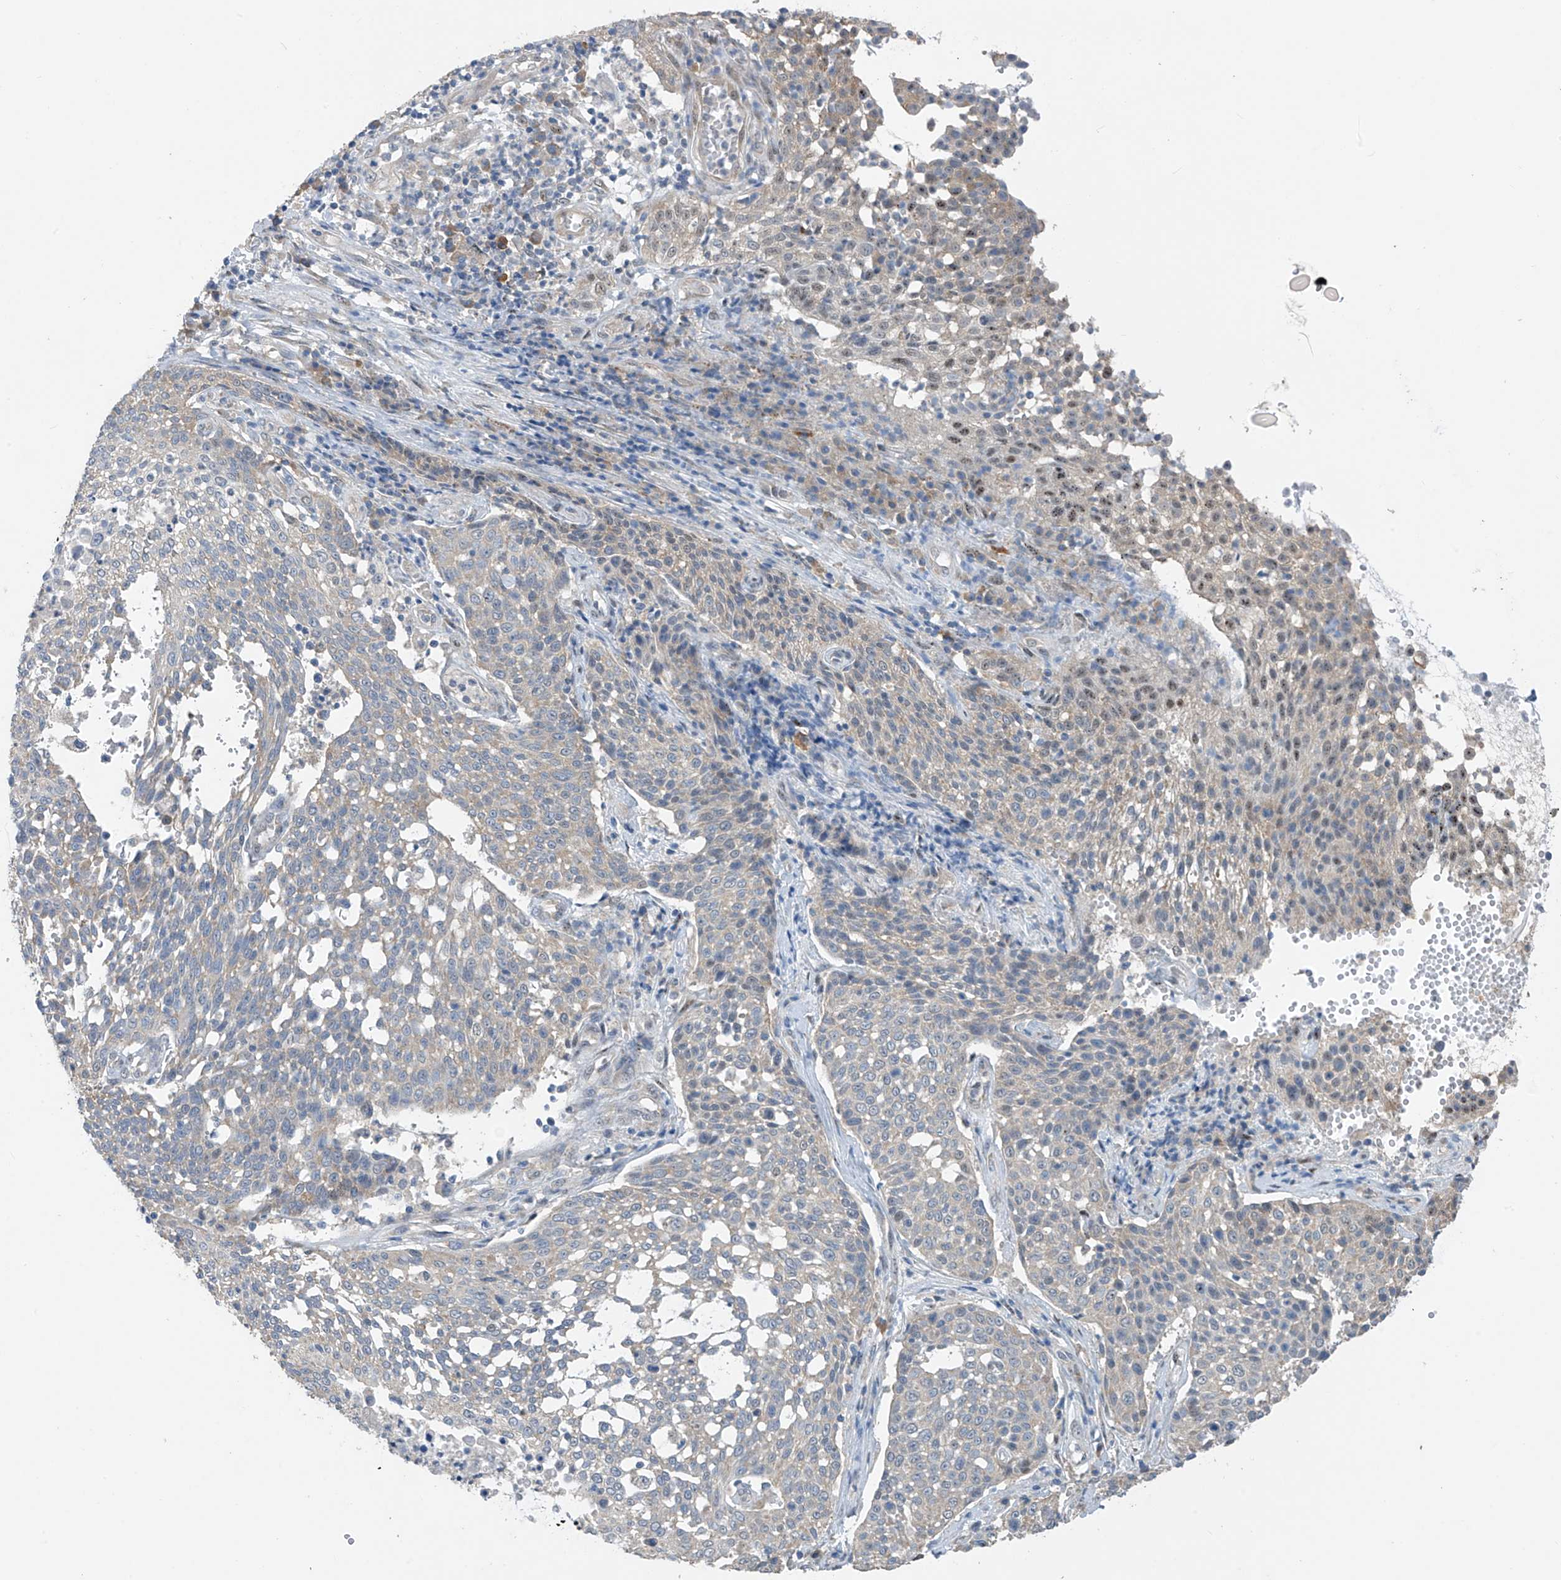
{"staining": {"intensity": "weak", "quantity": "<25%", "location": "nuclear"}, "tissue": "cervical cancer", "cell_type": "Tumor cells", "image_type": "cancer", "snomed": [{"axis": "morphology", "description": "Squamous cell carcinoma, NOS"}, {"axis": "topography", "description": "Cervix"}], "caption": "The IHC micrograph has no significant staining in tumor cells of cervical cancer tissue. (Stains: DAB (3,3'-diaminobenzidine) immunohistochemistry with hematoxylin counter stain, Microscopy: brightfield microscopy at high magnification).", "gene": "RPL4", "patient": {"sex": "female", "age": 34}}